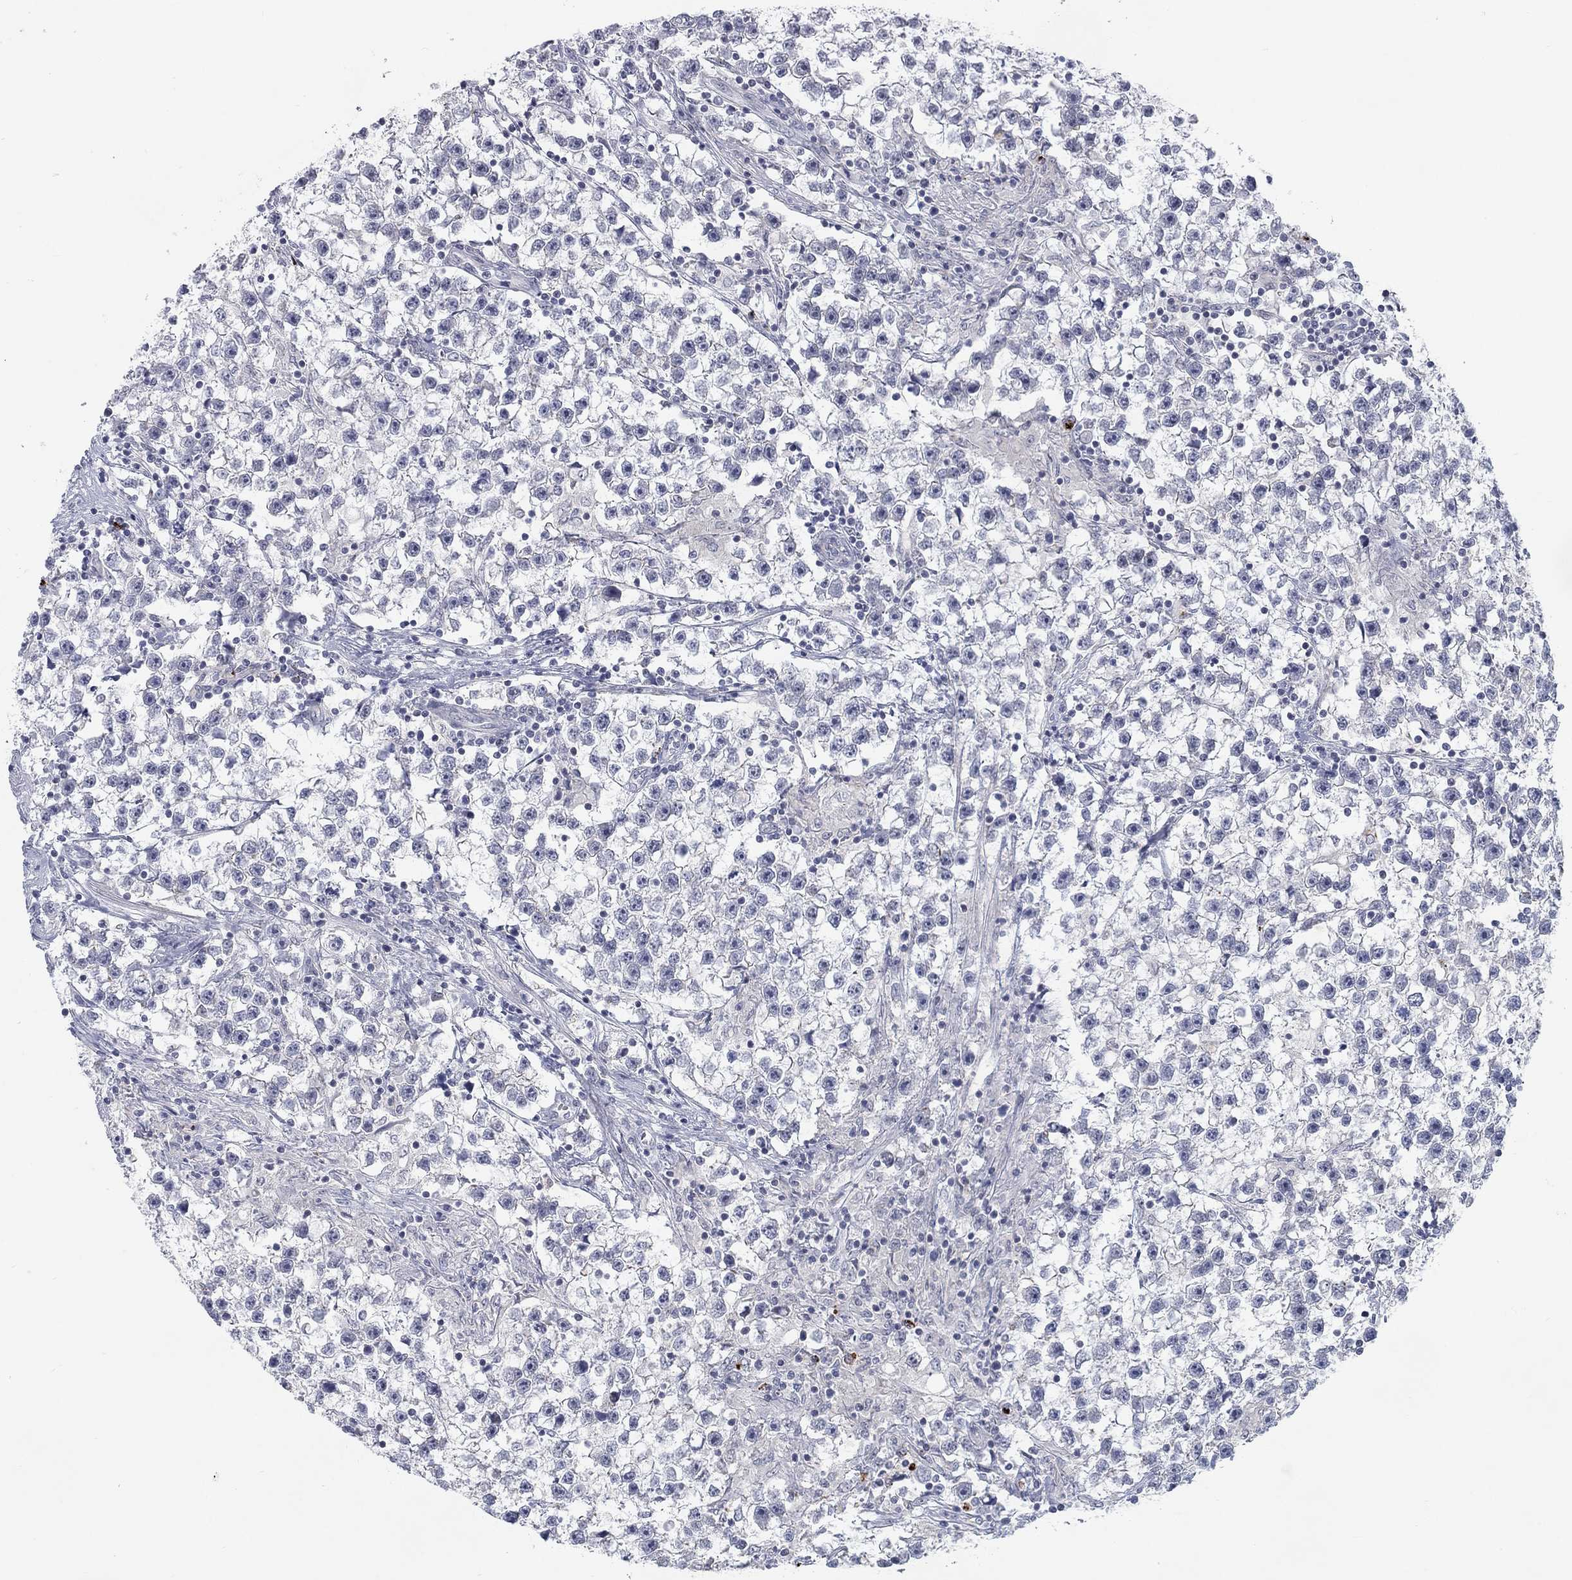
{"staining": {"intensity": "negative", "quantity": "none", "location": "none"}, "tissue": "testis cancer", "cell_type": "Tumor cells", "image_type": "cancer", "snomed": [{"axis": "morphology", "description": "Seminoma, NOS"}, {"axis": "topography", "description": "Testis"}], "caption": "A high-resolution photomicrograph shows IHC staining of testis seminoma, which demonstrates no significant staining in tumor cells.", "gene": "MTSS2", "patient": {"sex": "male", "age": 59}}